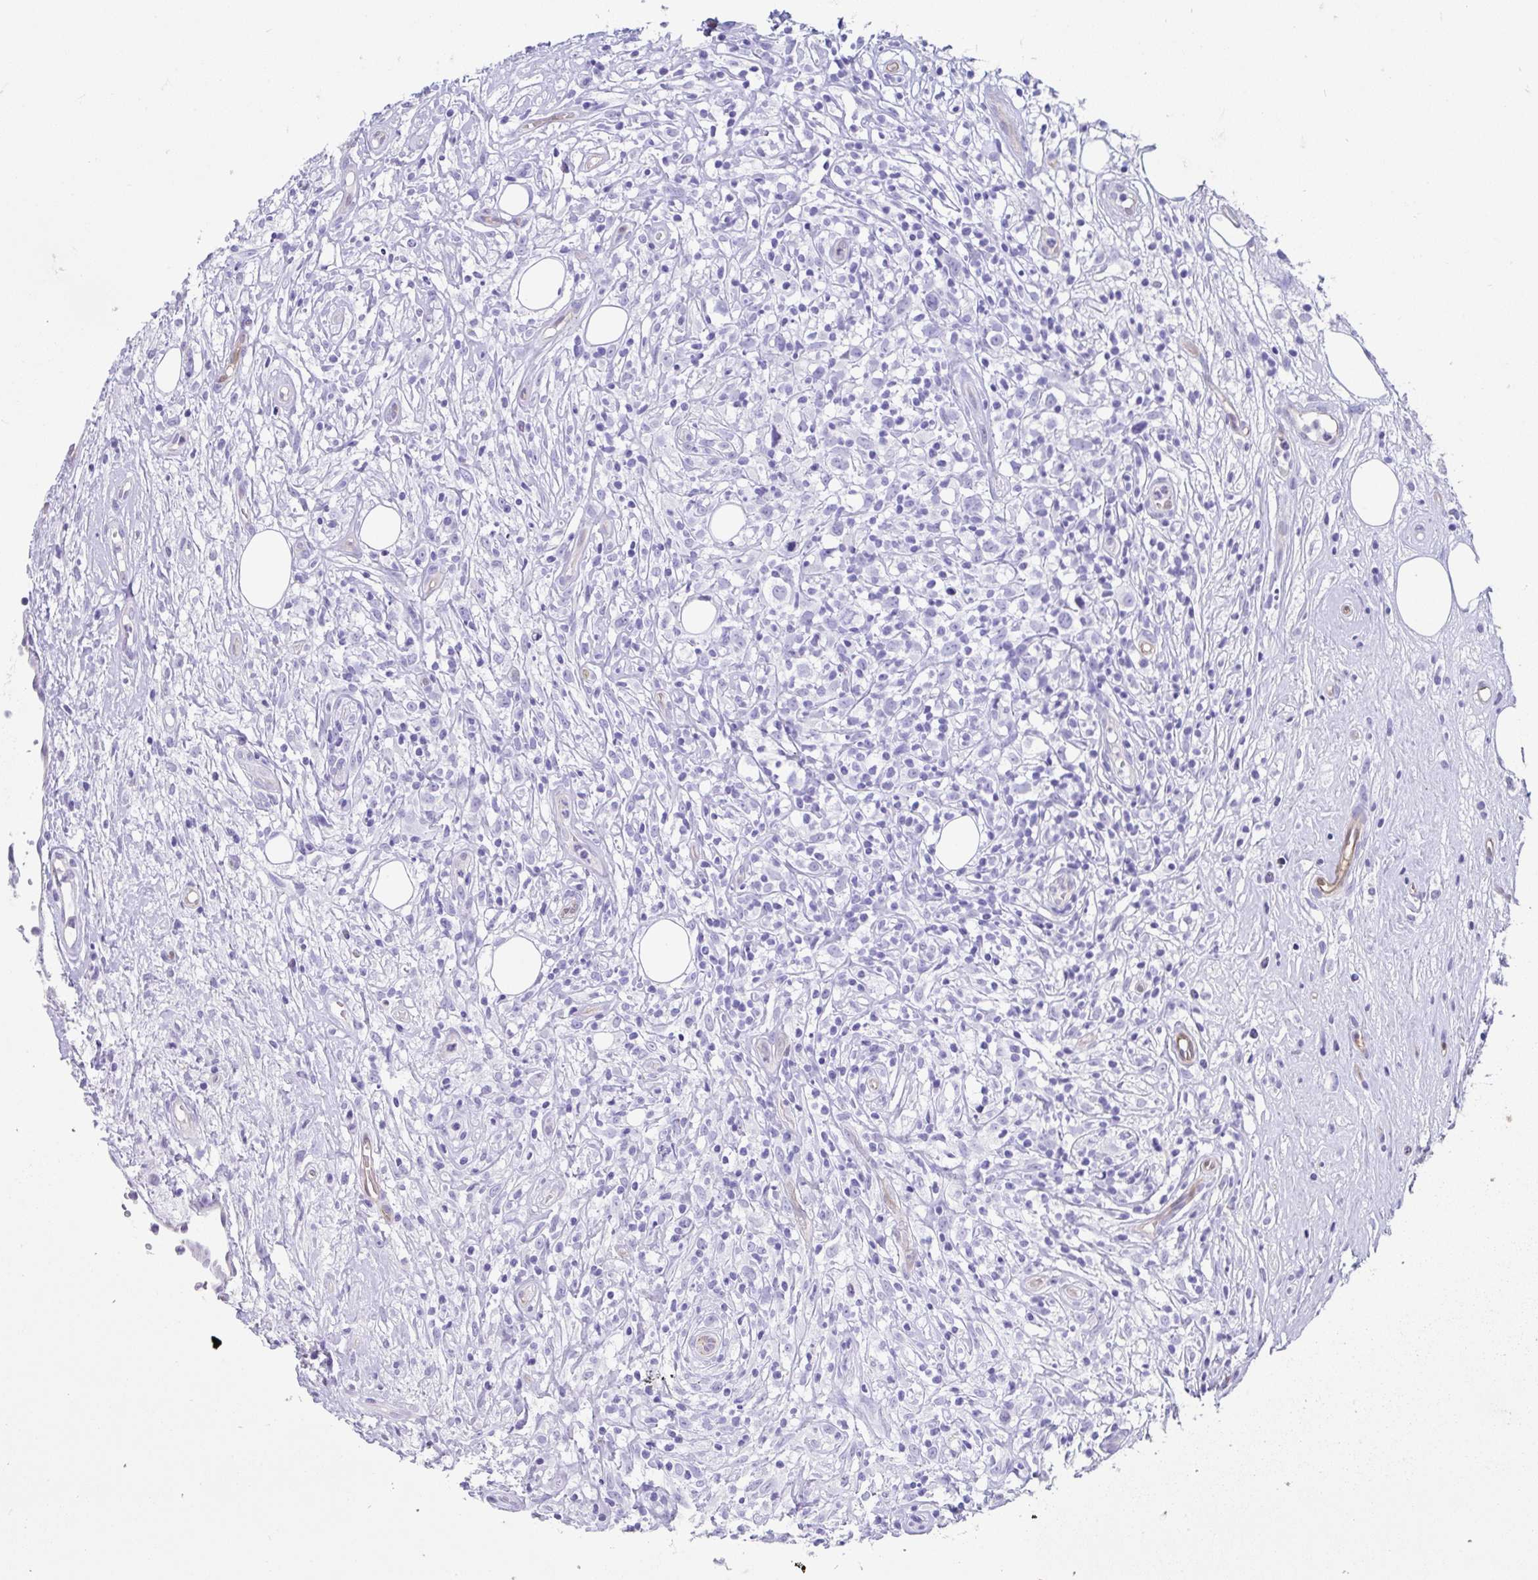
{"staining": {"intensity": "negative", "quantity": "none", "location": "none"}, "tissue": "lymphoma", "cell_type": "Tumor cells", "image_type": "cancer", "snomed": [{"axis": "morphology", "description": "Hodgkin's disease, NOS"}, {"axis": "topography", "description": "No Tissue"}], "caption": "This micrograph is of lymphoma stained with immunohistochemistry (IHC) to label a protein in brown with the nuclei are counter-stained blue. There is no staining in tumor cells.", "gene": "FAM107A", "patient": {"sex": "female", "age": 21}}